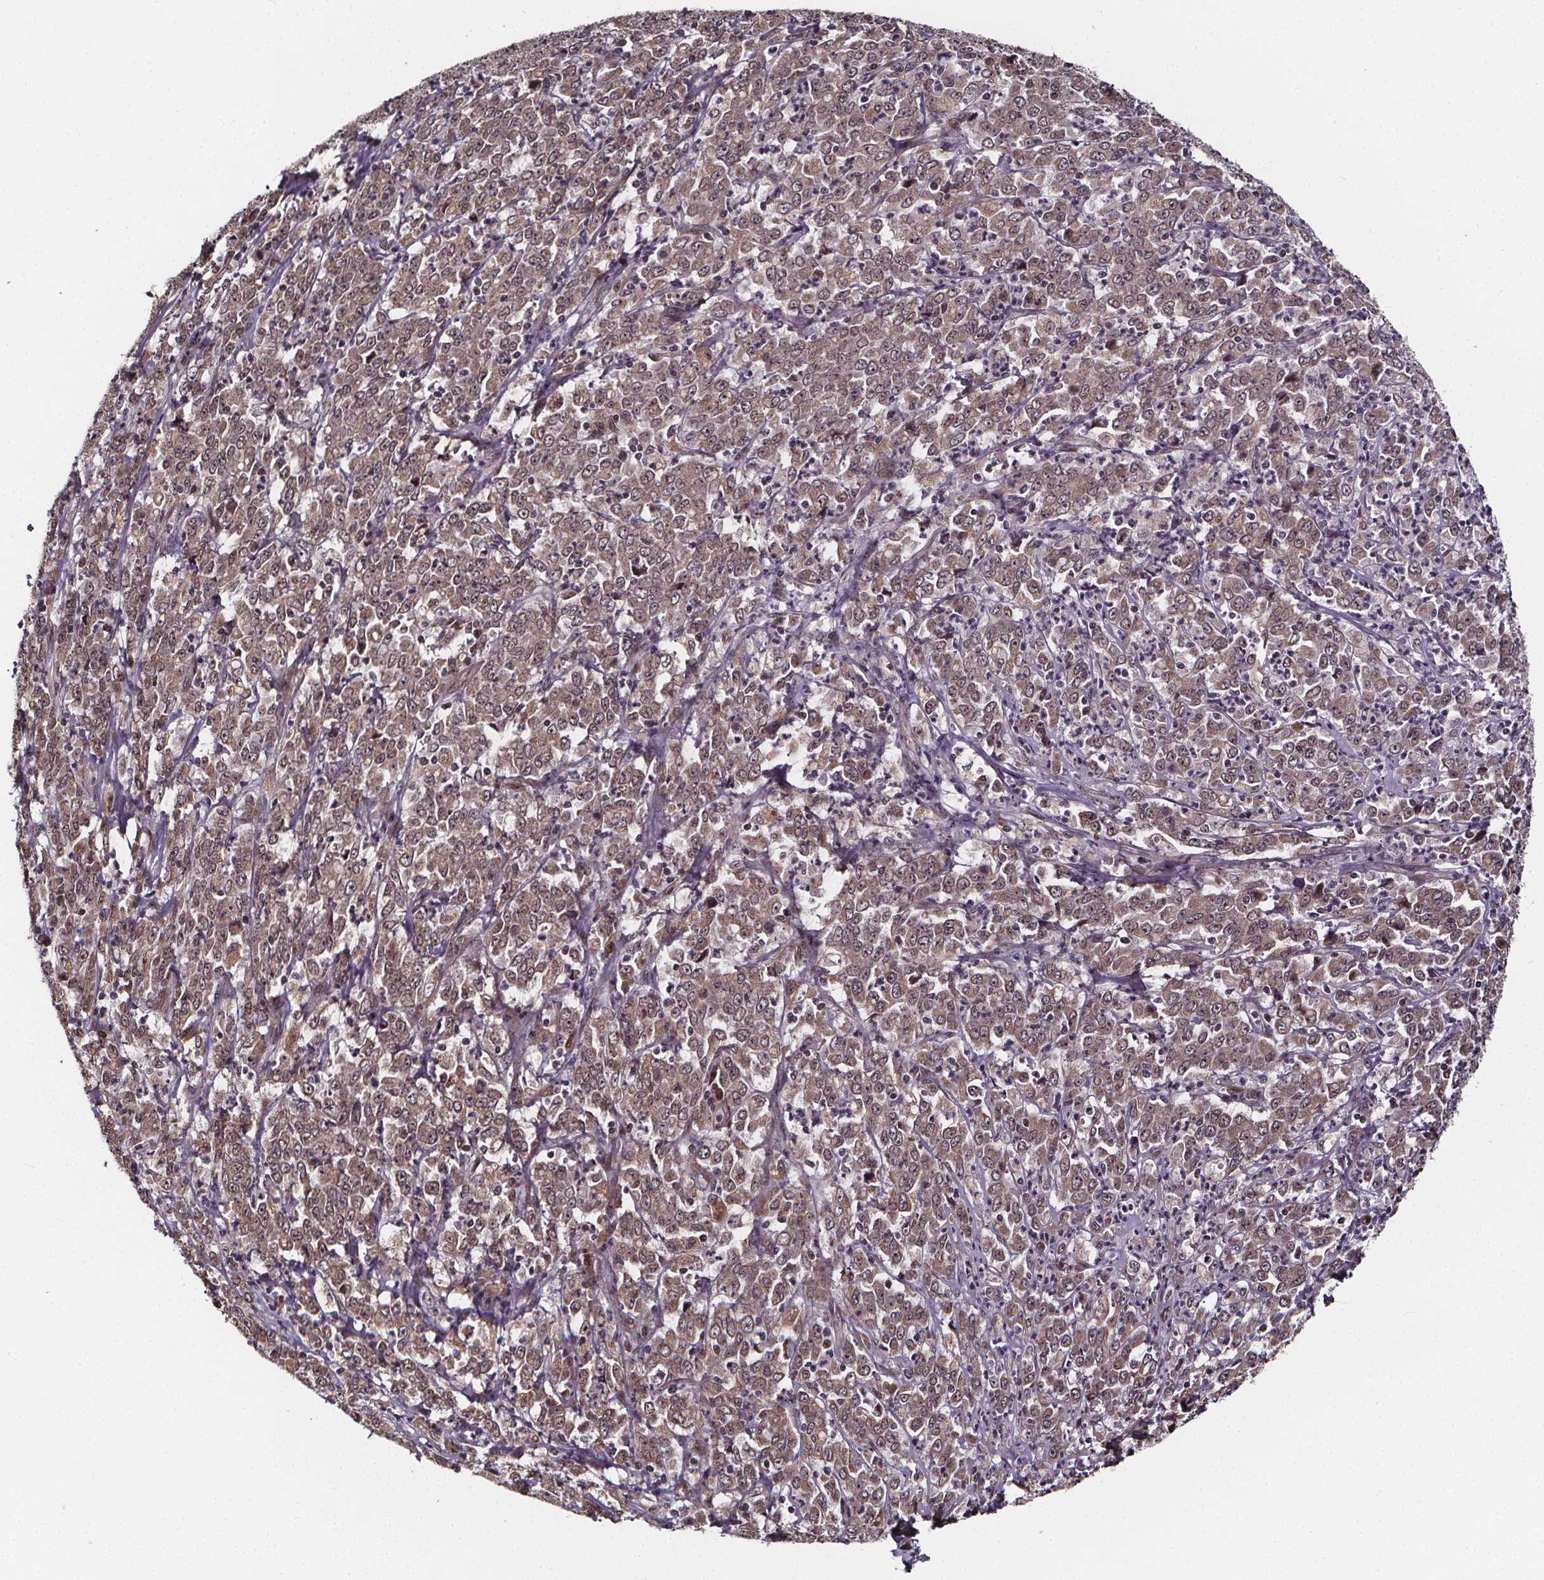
{"staining": {"intensity": "weak", "quantity": "25%-75%", "location": "cytoplasmic/membranous,nuclear"}, "tissue": "stomach cancer", "cell_type": "Tumor cells", "image_type": "cancer", "snomed": [{"axis": "morphology", "description": "Adenocarcinoma, NOS"}, {"axis": "topography", "description": "Stomach, lower"}], "caption": "Stomach adenocarcinoma stained with a protein marker displays weak staining in tumor cells.", "gene": "DDIT3", "patient": {"sex": "female", "age": 71}}